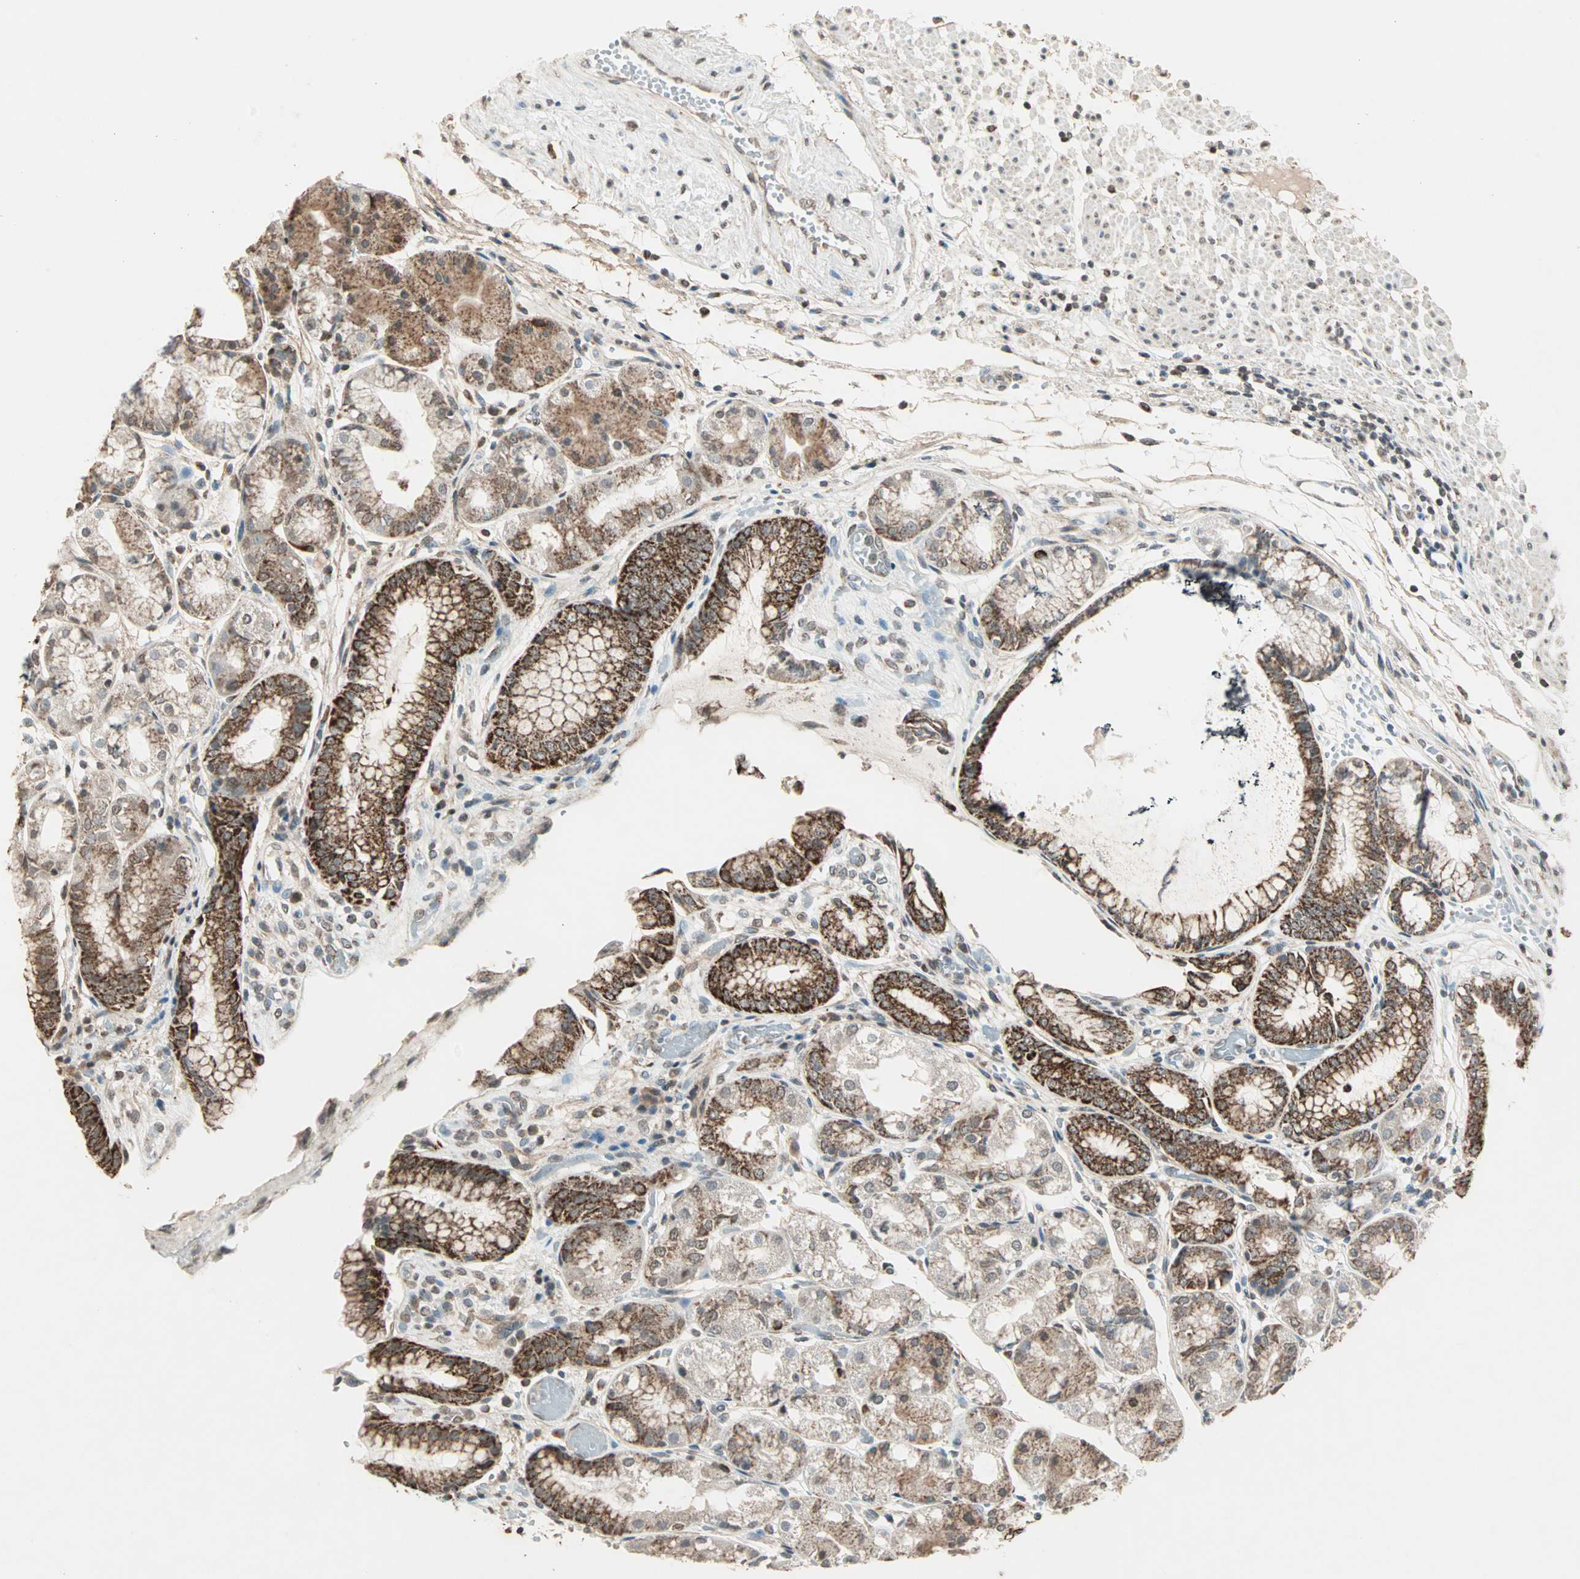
{"staining": {"intensity": "strong", "quantity": "25%-75%", "location": "cytoplasmic/membranous,nuclear"}, "tissue": "stomach", "cell_type": "Glandular cells", "image_type": "normal", "snomed": [{"axis": "morphology", "description": "Normal tissue, NOS"}, {"axis": "topography", "description": "Stomach, upper"}], "caption": "IHC histopathology image of benign human stomach stained for a protein (brown), which demonstrates high levels of strong cytoplasmic/membranous,nuclear positivity in about 25%-75% of glandular cells.", "gene": "PRELID1", "patient": {"sex": "male", "age": 72}}